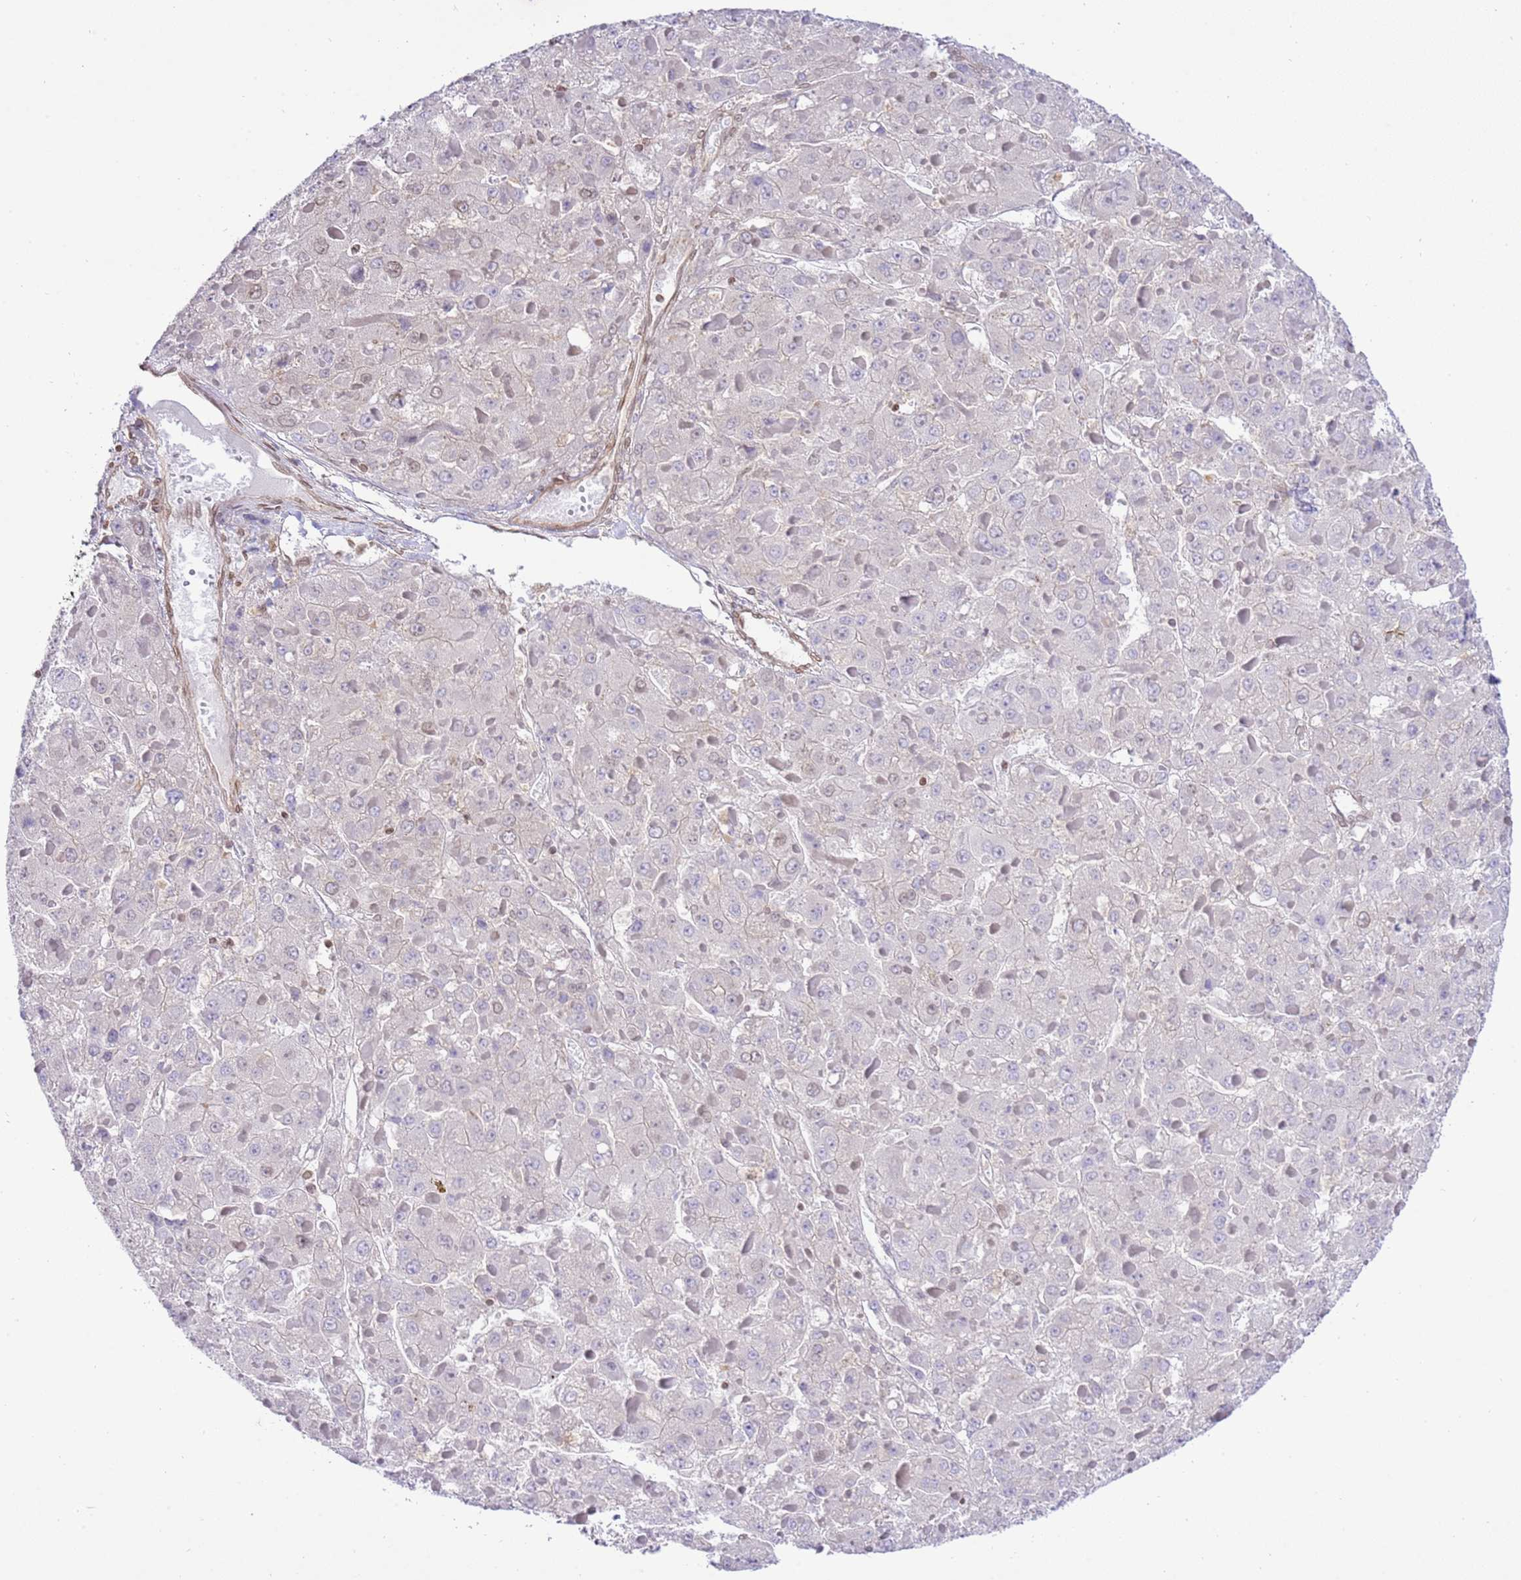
{"staining": {"intensity": "negative", "quantity": "none", "location": "none"}, "tissue": "liver cancer", "cell_type": "Tumor cells", "image_type": "cancer", "snomed": [{"axis": "morphology", "description": "Carcinoma, Hepatocellular, NOS"}, {"axis": "topography", "description": "Liver"}], "caption": "Immunohistochemical staining of liver cancer (hepatocellular carcinoma) reveals no significant staining in tumor cells. (DAB immunohistochemistry visualized using brightfield microscopy, high magnification).", "gene": "TRIM37", "patient": {"sex": "female", "age": 73}}